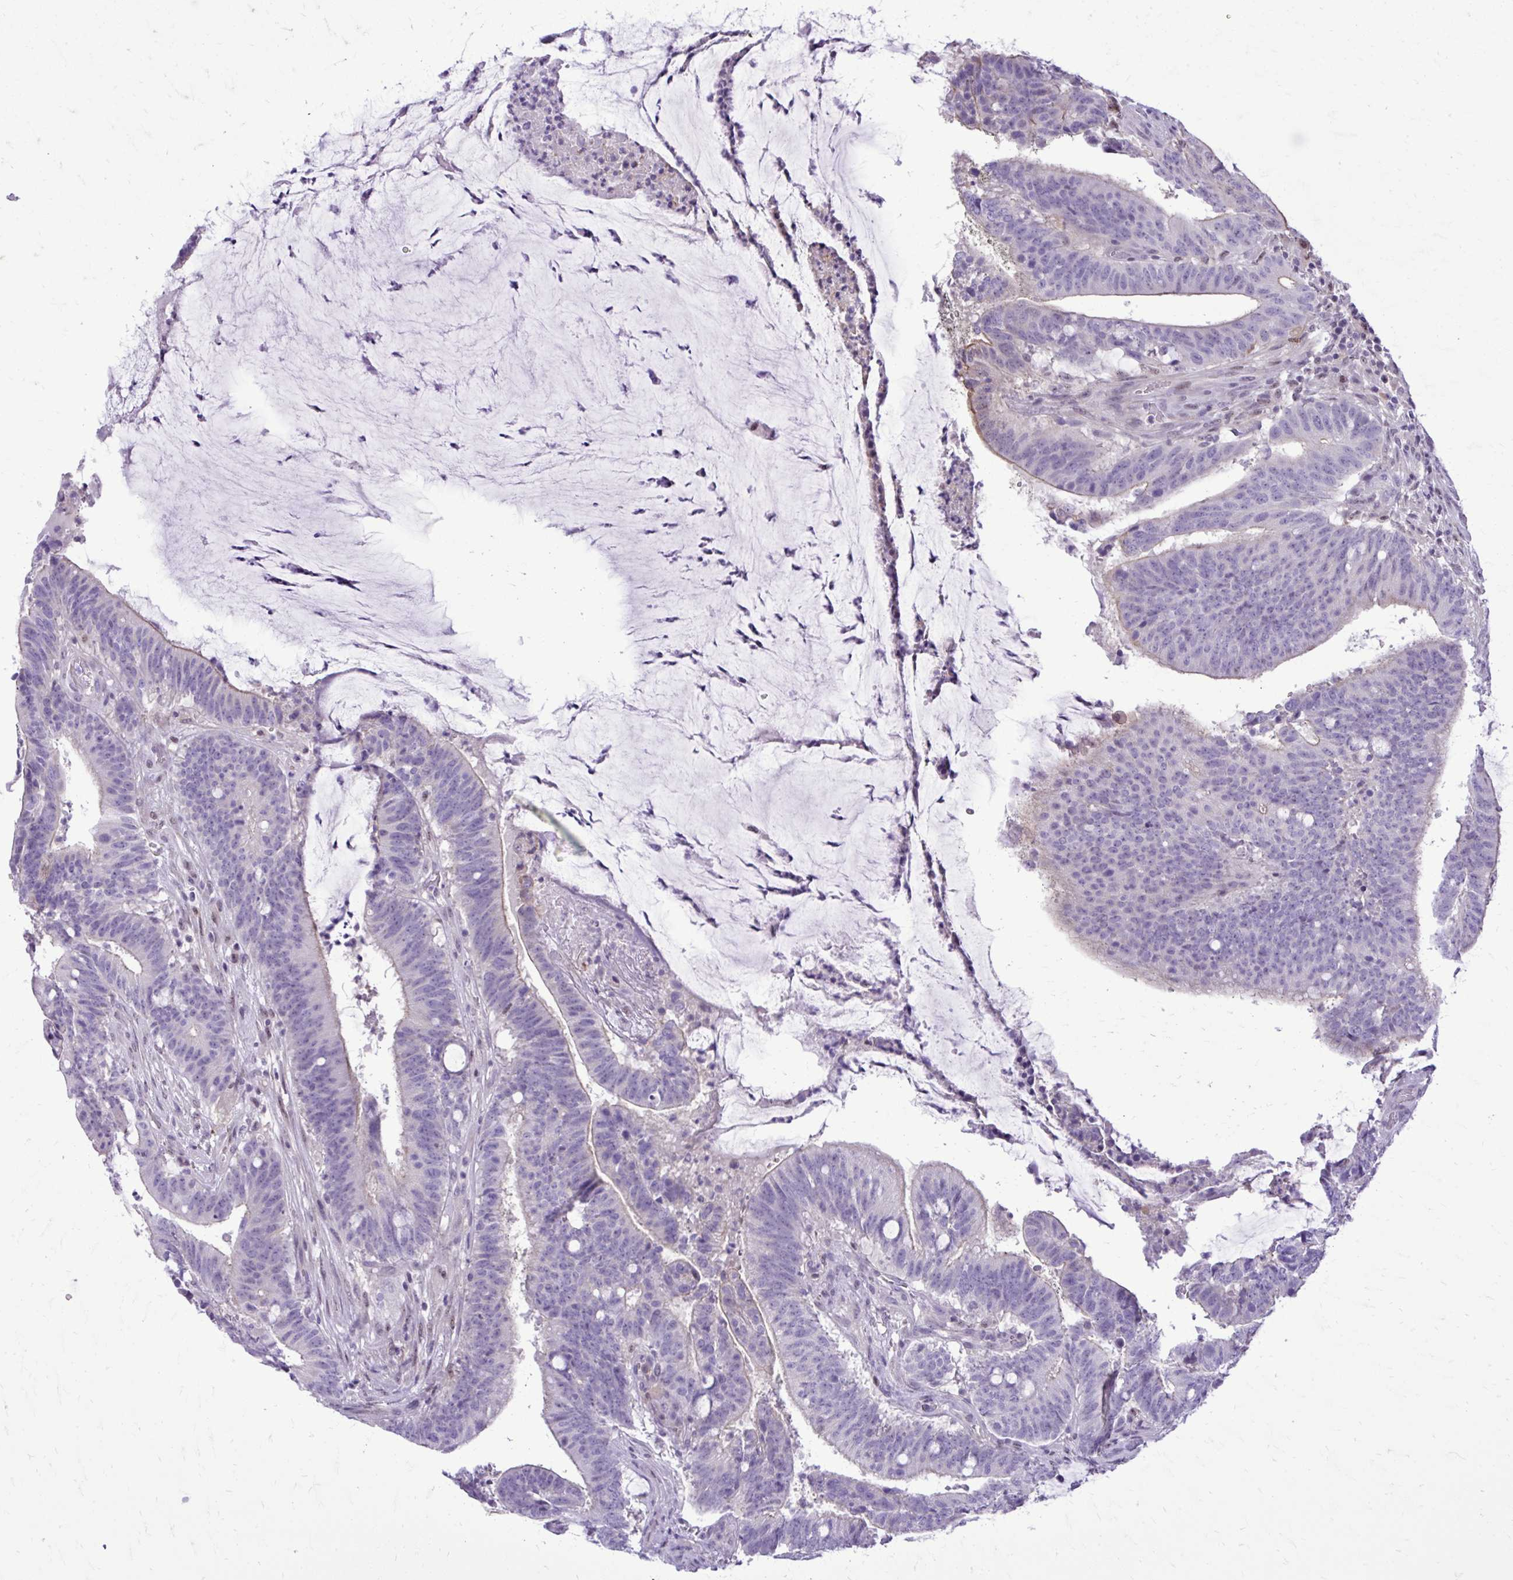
{"staining": {"intensity": "weak", "quantity": "<25%", "location": "cytoplasmic/membranous"}, "tissue": "colorectal cancer", "cell_type": "Tumor cells", "image_type": "cancer", "snomed": [{"axis": "morphology", "description": "Adenocarcinoma, NOS"}, {"axis": "topography", "description": "Colon"}], "caption": "Immunohistochemistry image of neoplastic tissue: human colorectal adenocarcinoma stained with DAB (3,3'-diaminobenzidine) displays no significant protein expression in tumor cells.", "gene": "RASL11B", "patient": {"sex": "female", "age": 43}}